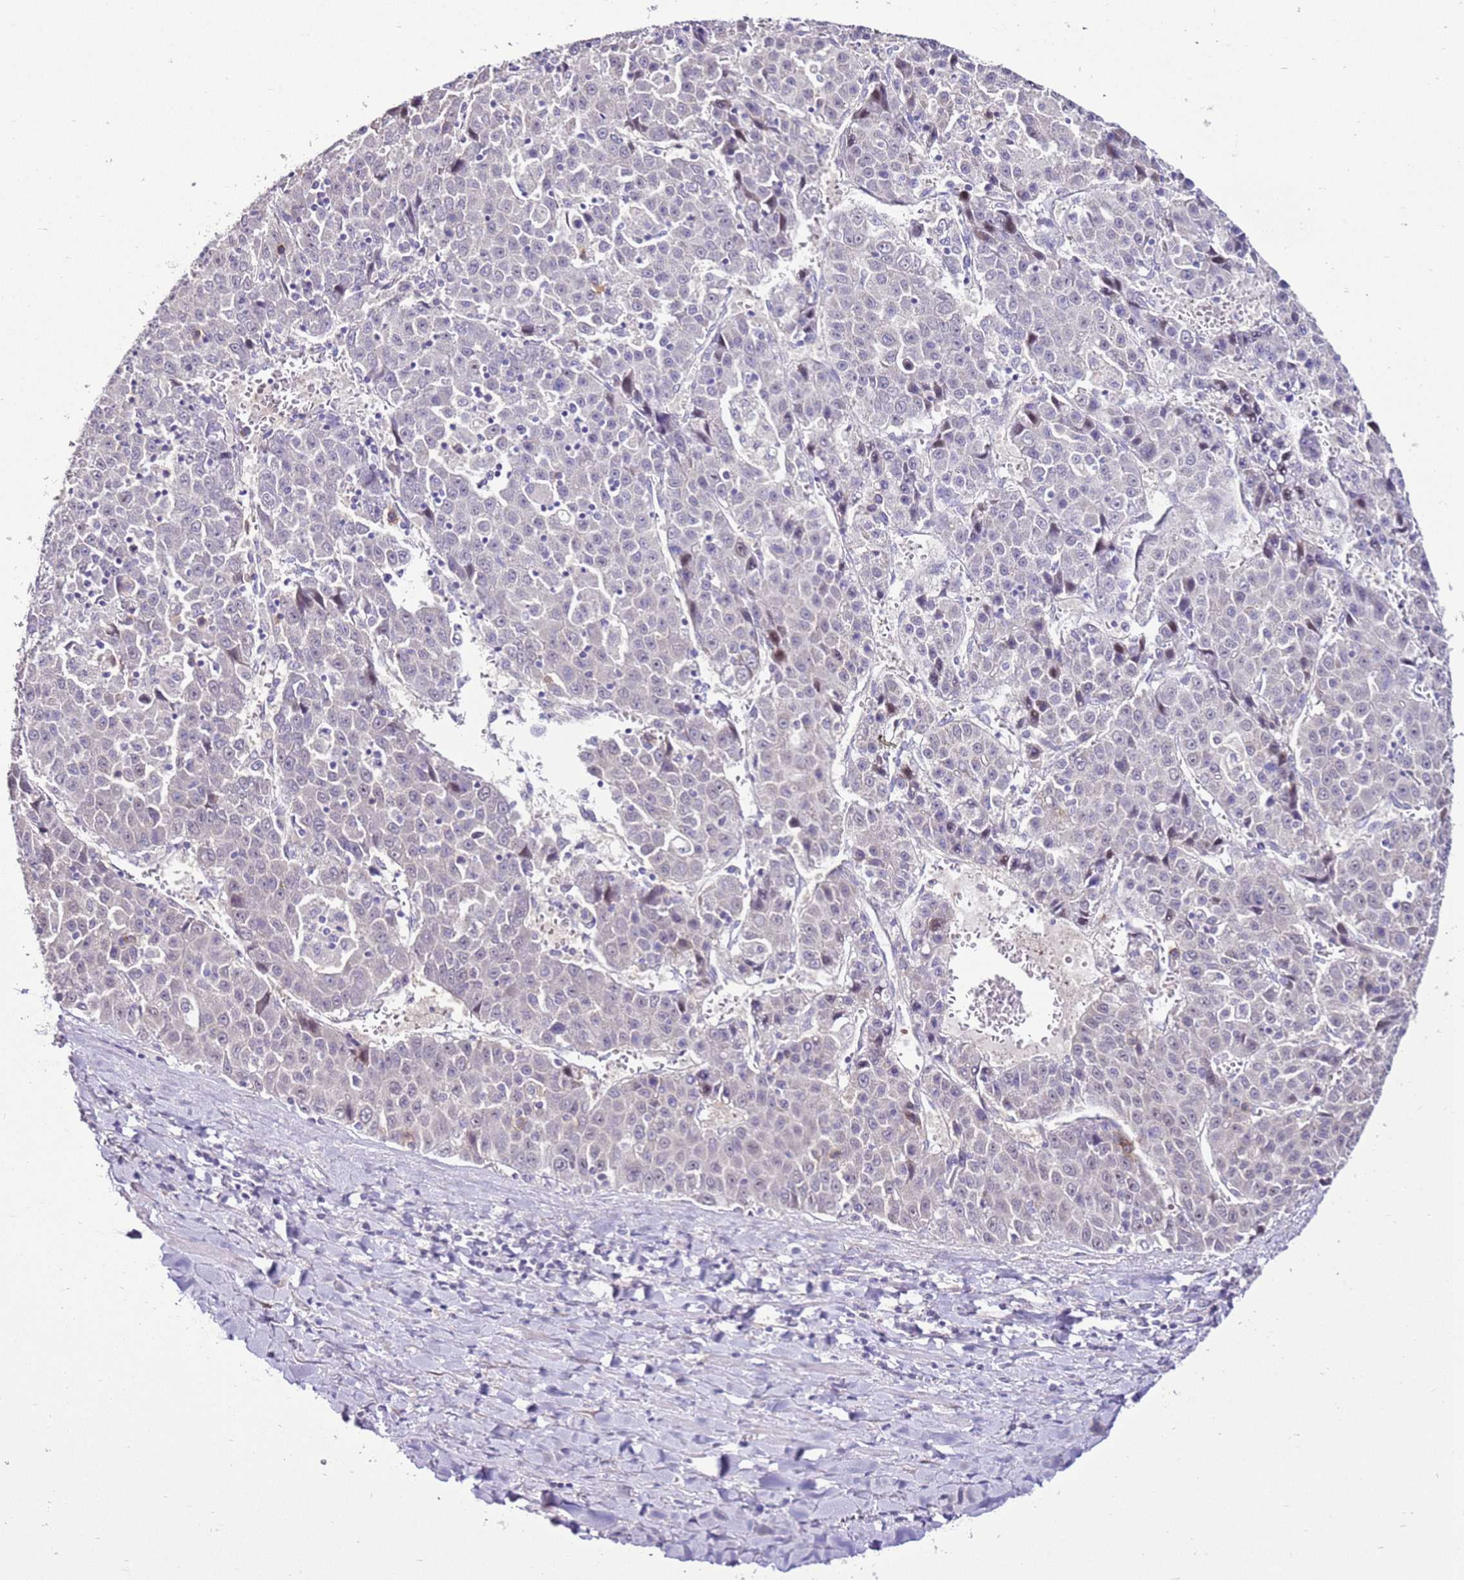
{"staining": {"intensity": "negative", "quantity": "none", "location": "none"}, "tissue": "liver cancer", "cell_type": "Tumor cells", "image_type": "cancer", "snomed": [{"axis": "morphology", "description": "Carcinoma, Hepatocellular, NOS"}, {"axis": "topography", "description": "Liver"}], "caption": "Immunohistochemistry photomicrograph of neoplastic tissue: human liver cancer (hepatocellular carcinoma) stained with DAB (3,3'-diaminobenzidine) reveals no significant protein expression in tumor cells.", "gene": "SLC38A5", "patient": {"sex": "female", "age": 53}}